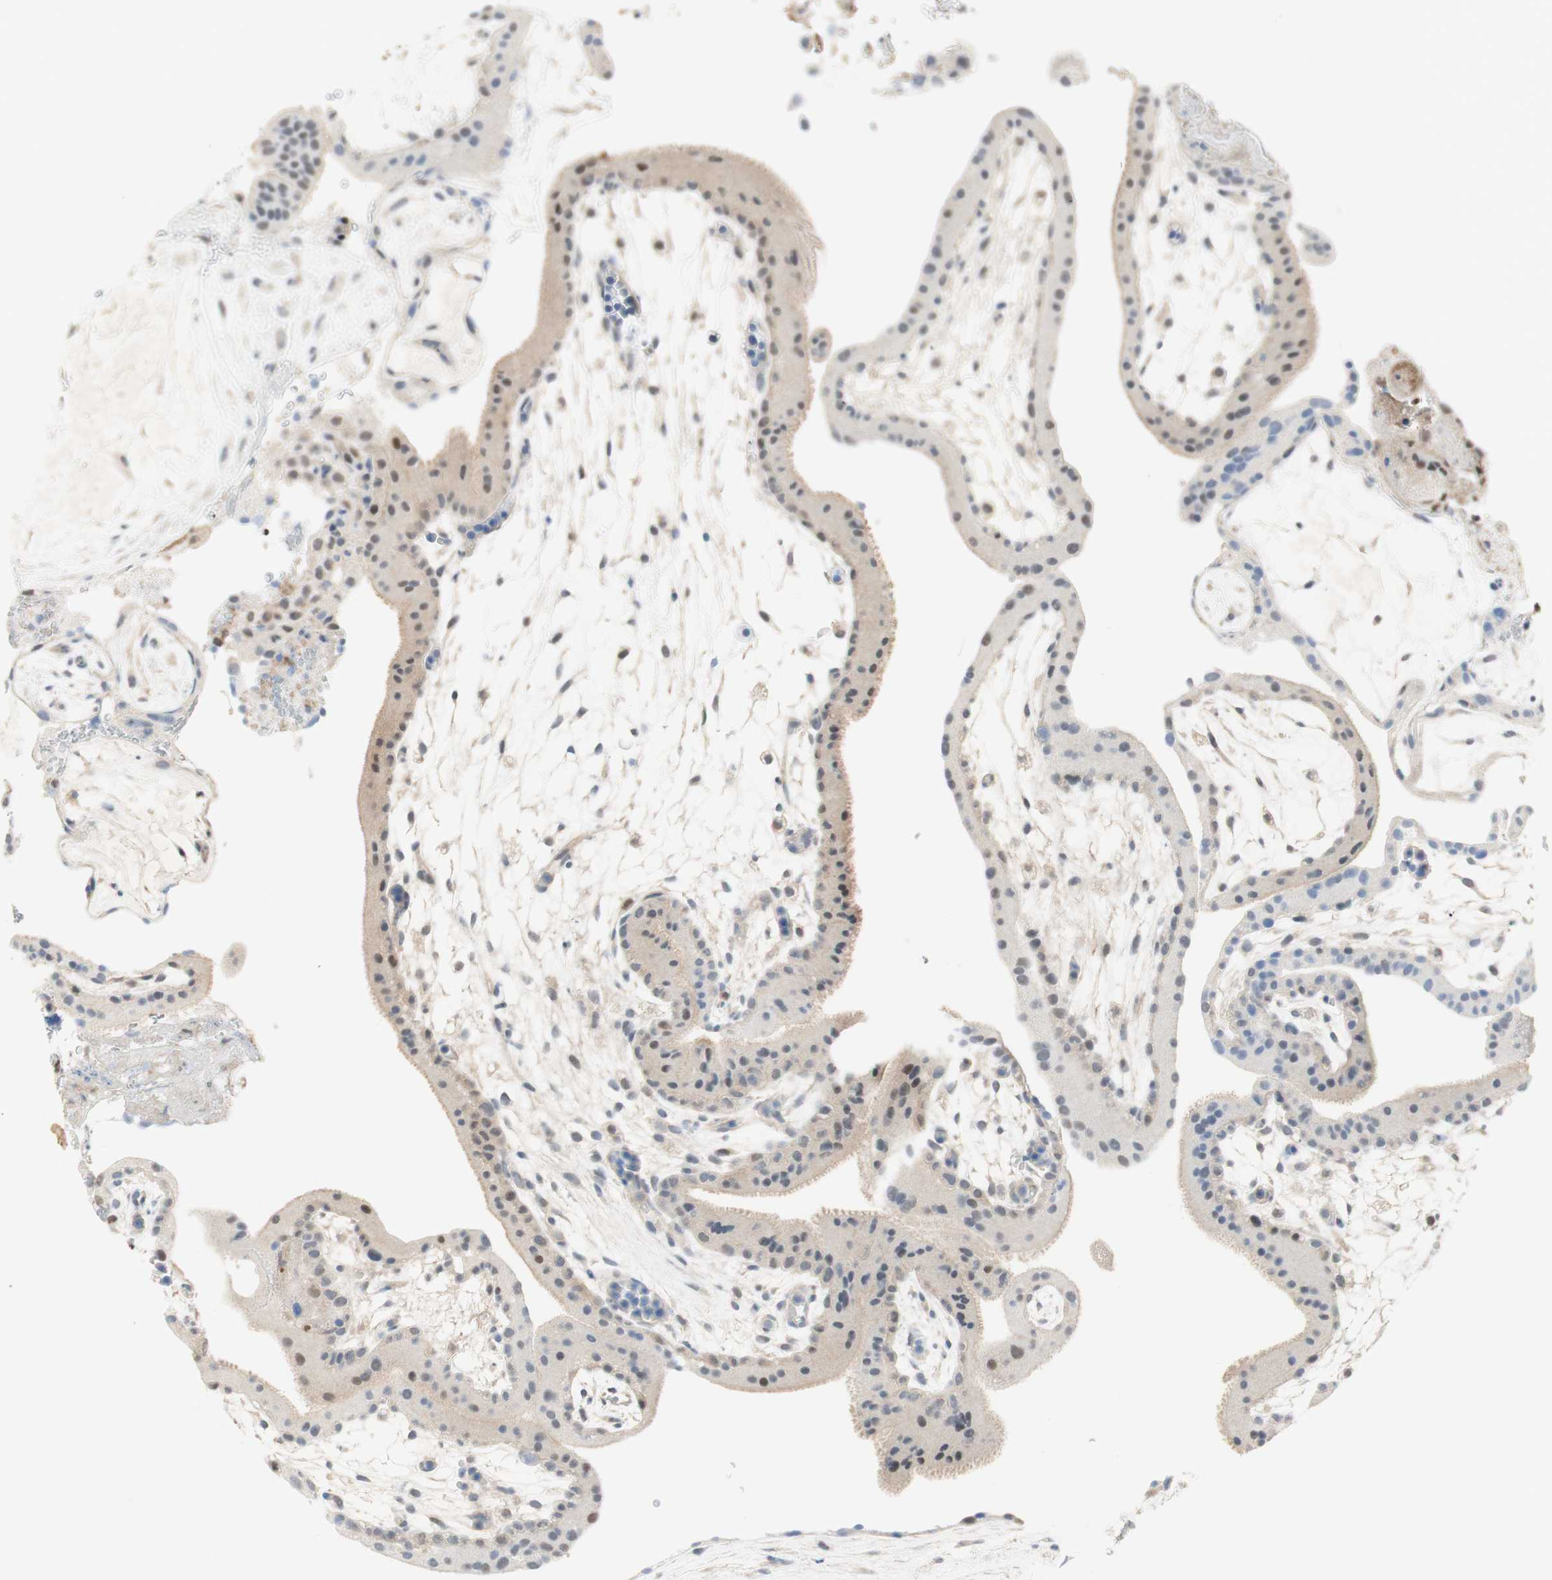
{"staining": {"intensity": "weak", "quantity": "25%-75%", "location": "nuclear"}, "tissue": "placenta", "cell_type": "Decidual cells", "image_type": "normal", "snomed": [{"axis": "morphology", "description": "Normal tissue, NOS"}, {"axis": "topography", "description": "Placenta"}], "caption": "A micrograph of placenta stained for a protein exhibits weak nuclear brown staining in decidual cells. Using DAB (3,3'-diaminobenzidine) (brown) and hematoxylin (blue) stains, captured at high magnification using brightfield microscopy.", "gene": "RFNG", "patient": {"sex": "female", "age": 19}}